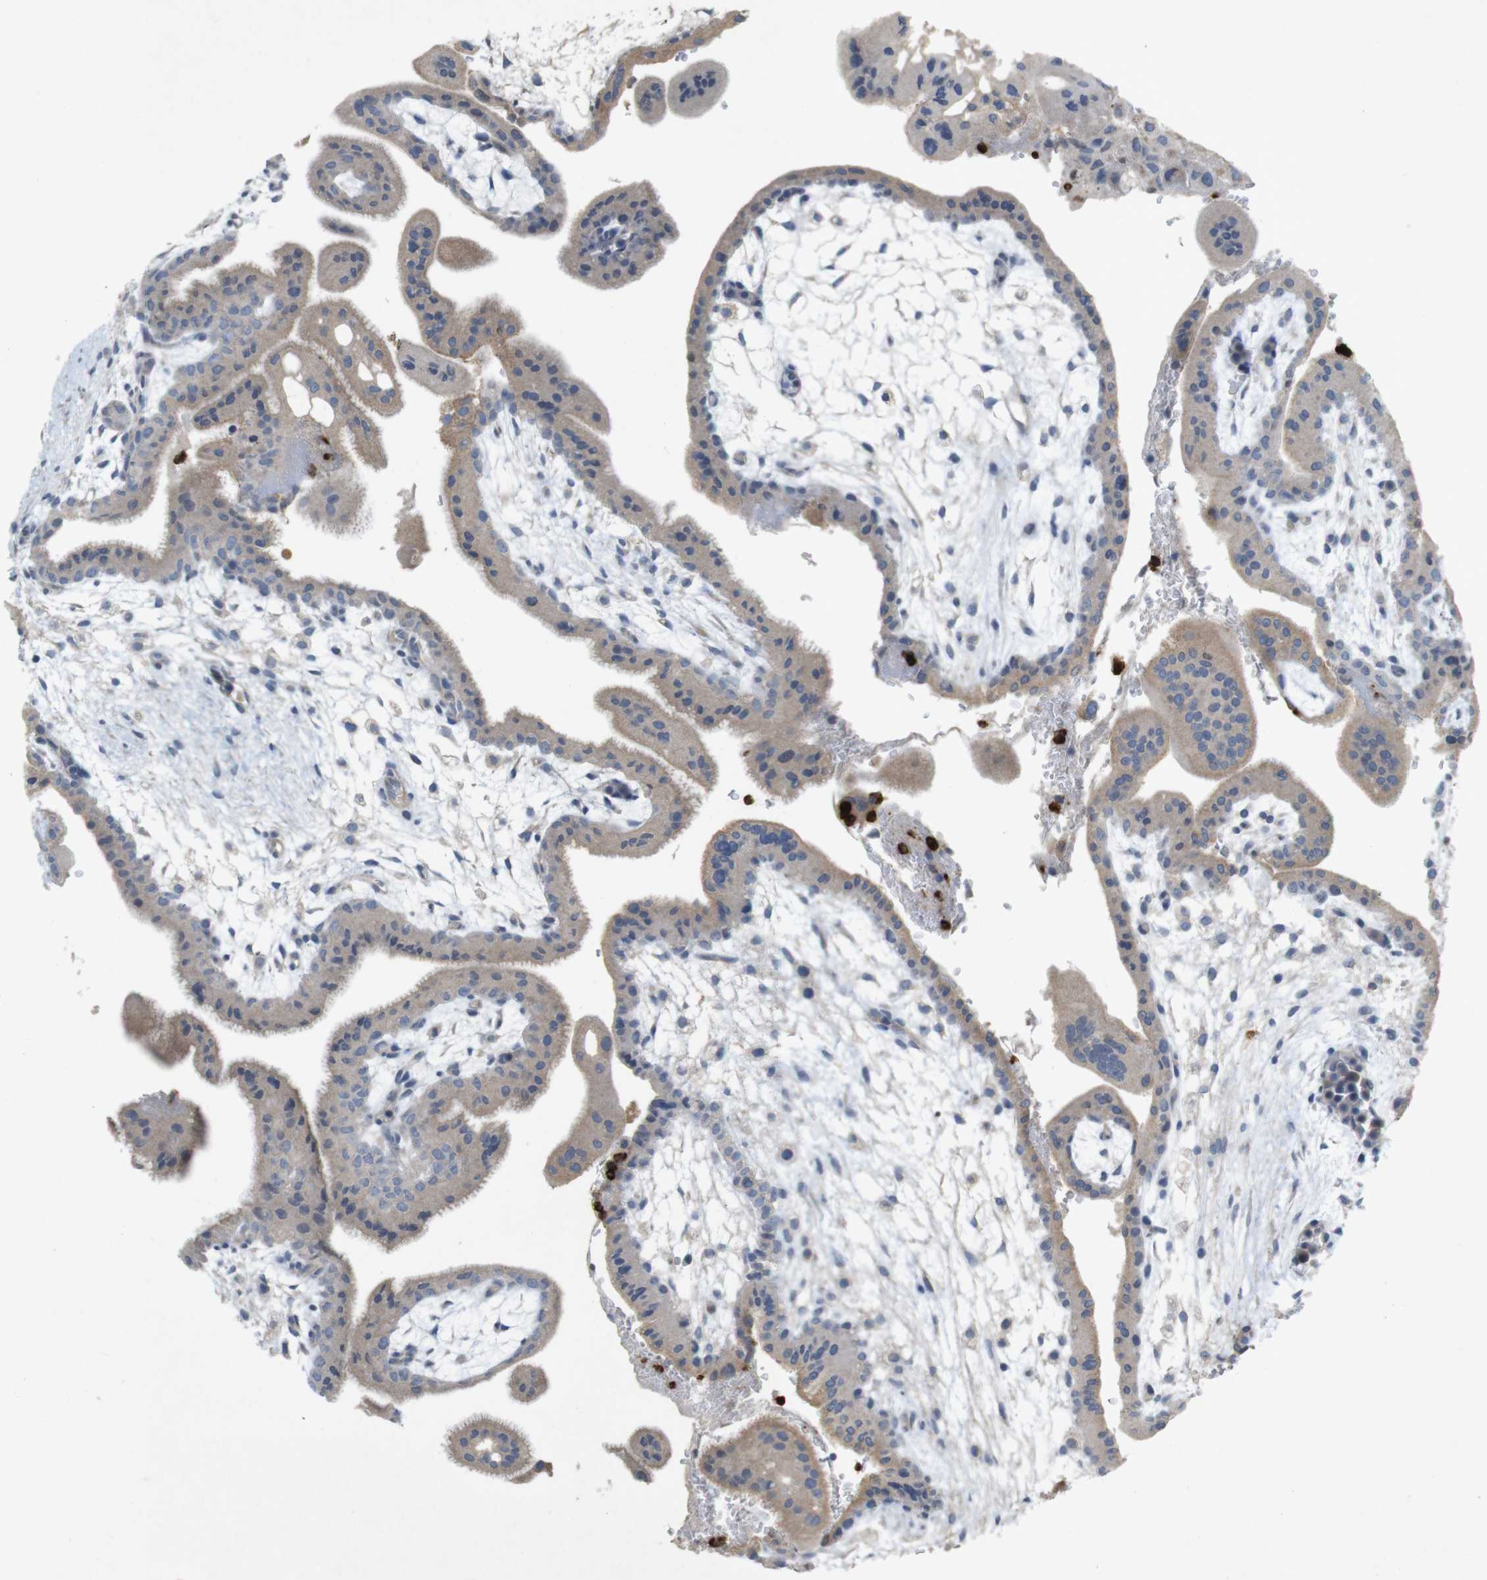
{"staining": {"intensity": "weak", "quantity": ">75%", "location": "cytoplasmic/membranous"}, "tissue": "placenta", "cell_type": "Trophoblastic cells", "image_type": "normal", "snomed": [{"axis": "morphology", "description": "Normal tissue, NOS"}, {"axis": "topography", "description": "Placenta"}], "caption": "High-magnification brightfield microscopy of unremarkable placenta stained with DAB (3,3'-diaminobenzidine) (brown) and counterstained with hematoxylin (blue). trophoblastic cells exhibit weak cytoplasmic/membranous expression is appreciated in about>75% of cells.", "gene": "TSPAN14", "patient": {"sex": "female", "age": 35}}